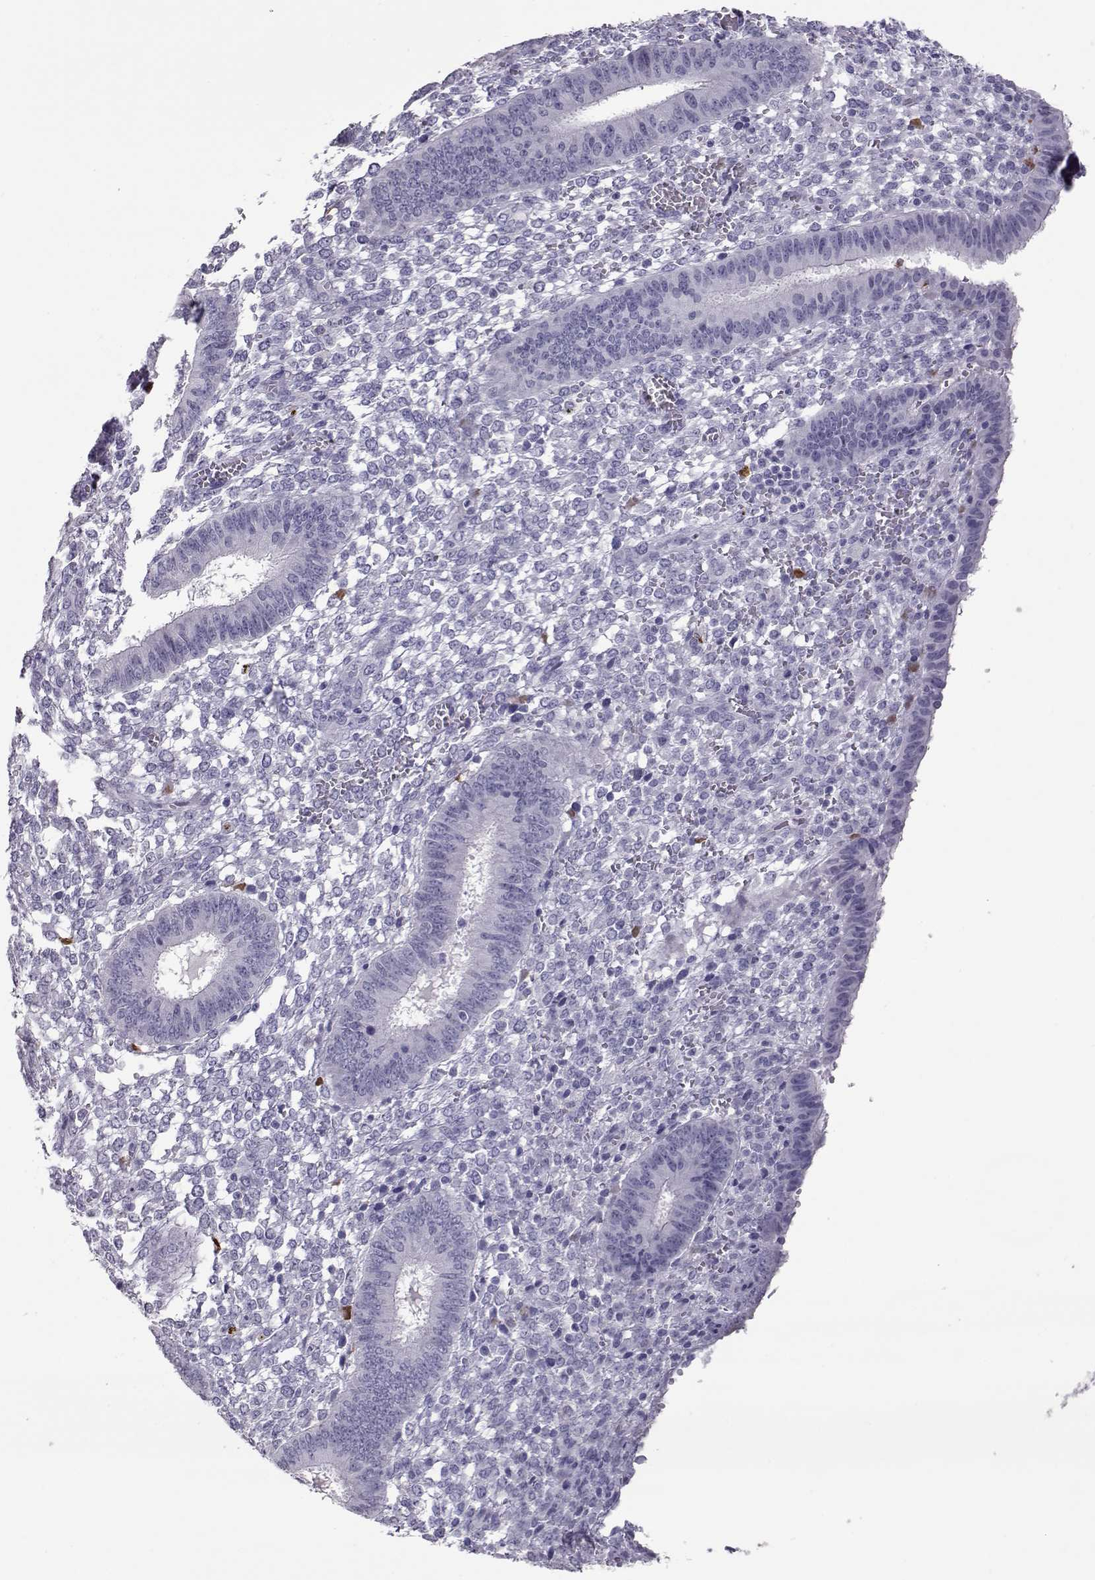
{"staining": {"intensity": "negative", "quantity": "none", "location": "none"}, "tissue": "endometrium", "cell_type": "Cells in endometrial stroma", "image_type": "normal", "snomed": [{"axis": "morphology", "description": "Normal tissue, NOS"}, {"axis": "topography", "description": "Endometrium"}], "caption": "Immunohistochemical staining of unremarkable endometrium reveals no significant staining in cells in endometrial stroma. (DAB (3,3'-diaminobenzidine) immunohistochemistry (IHC) with hematoxylin counter stain).", "gene": "PMCH", "patient": {"sex": "female", "age": 42}}